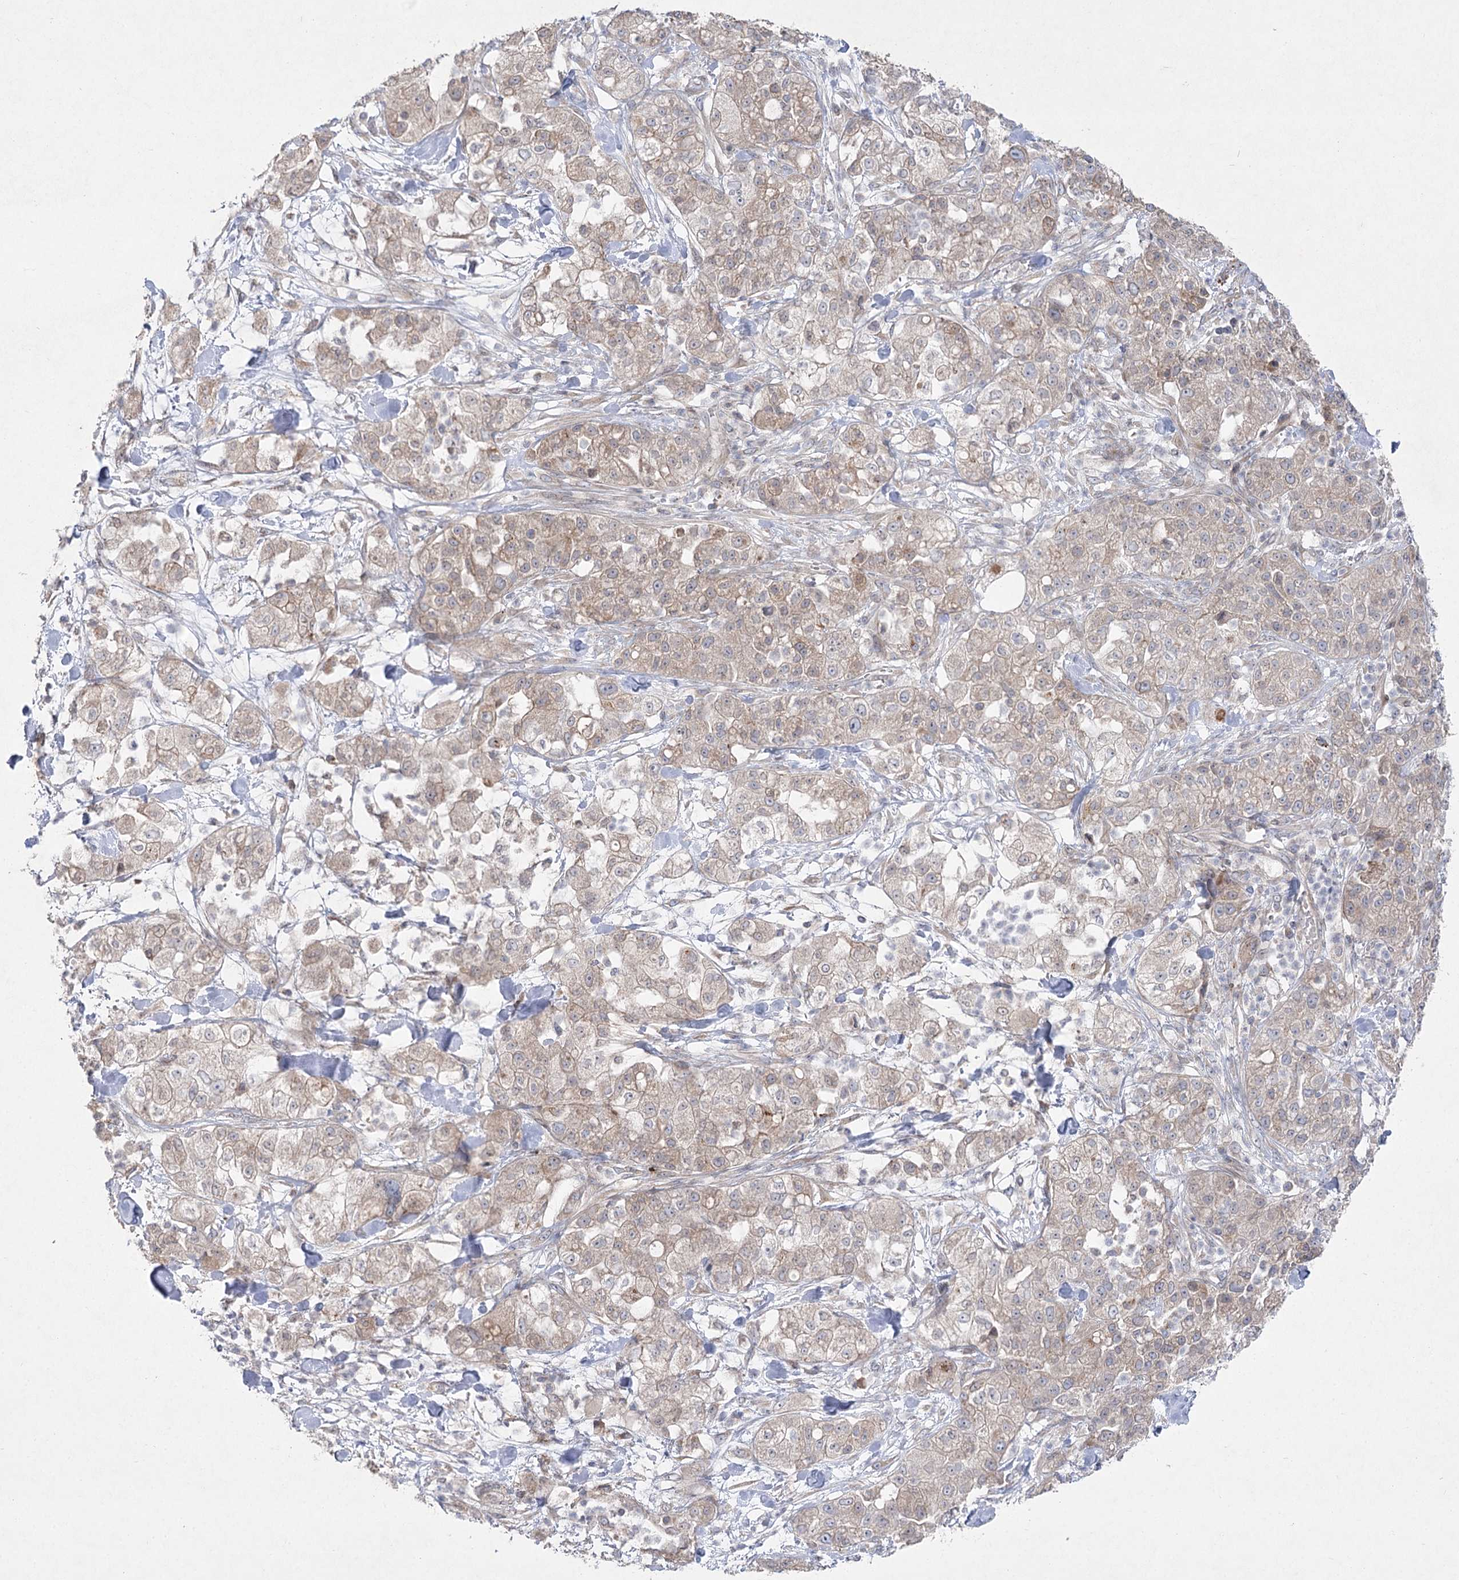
{"staining": {"intensity": "weak", "quantity": ">75%", "location": "cytoplasmic/membranous"}, "tissue": "pancreatic cancer", "cell_type": "Tumor cells", "image_type": "cancer", "snomed": [{"axis": "morphology", "description": "Adenocarcinoma, NOS"}, {"axis": "topography", "description": "Pancreas"}], "caption": "This photomicrograph exhibits immunohistochemistry (IHC) staining of human adenocarcinoma (pancreatic), with low weak cytoplasmic/membranous expression in about >75% of tumor cells.", "gene": "SH3BP5L", "patient": {"sex": "female", "age": 78}}